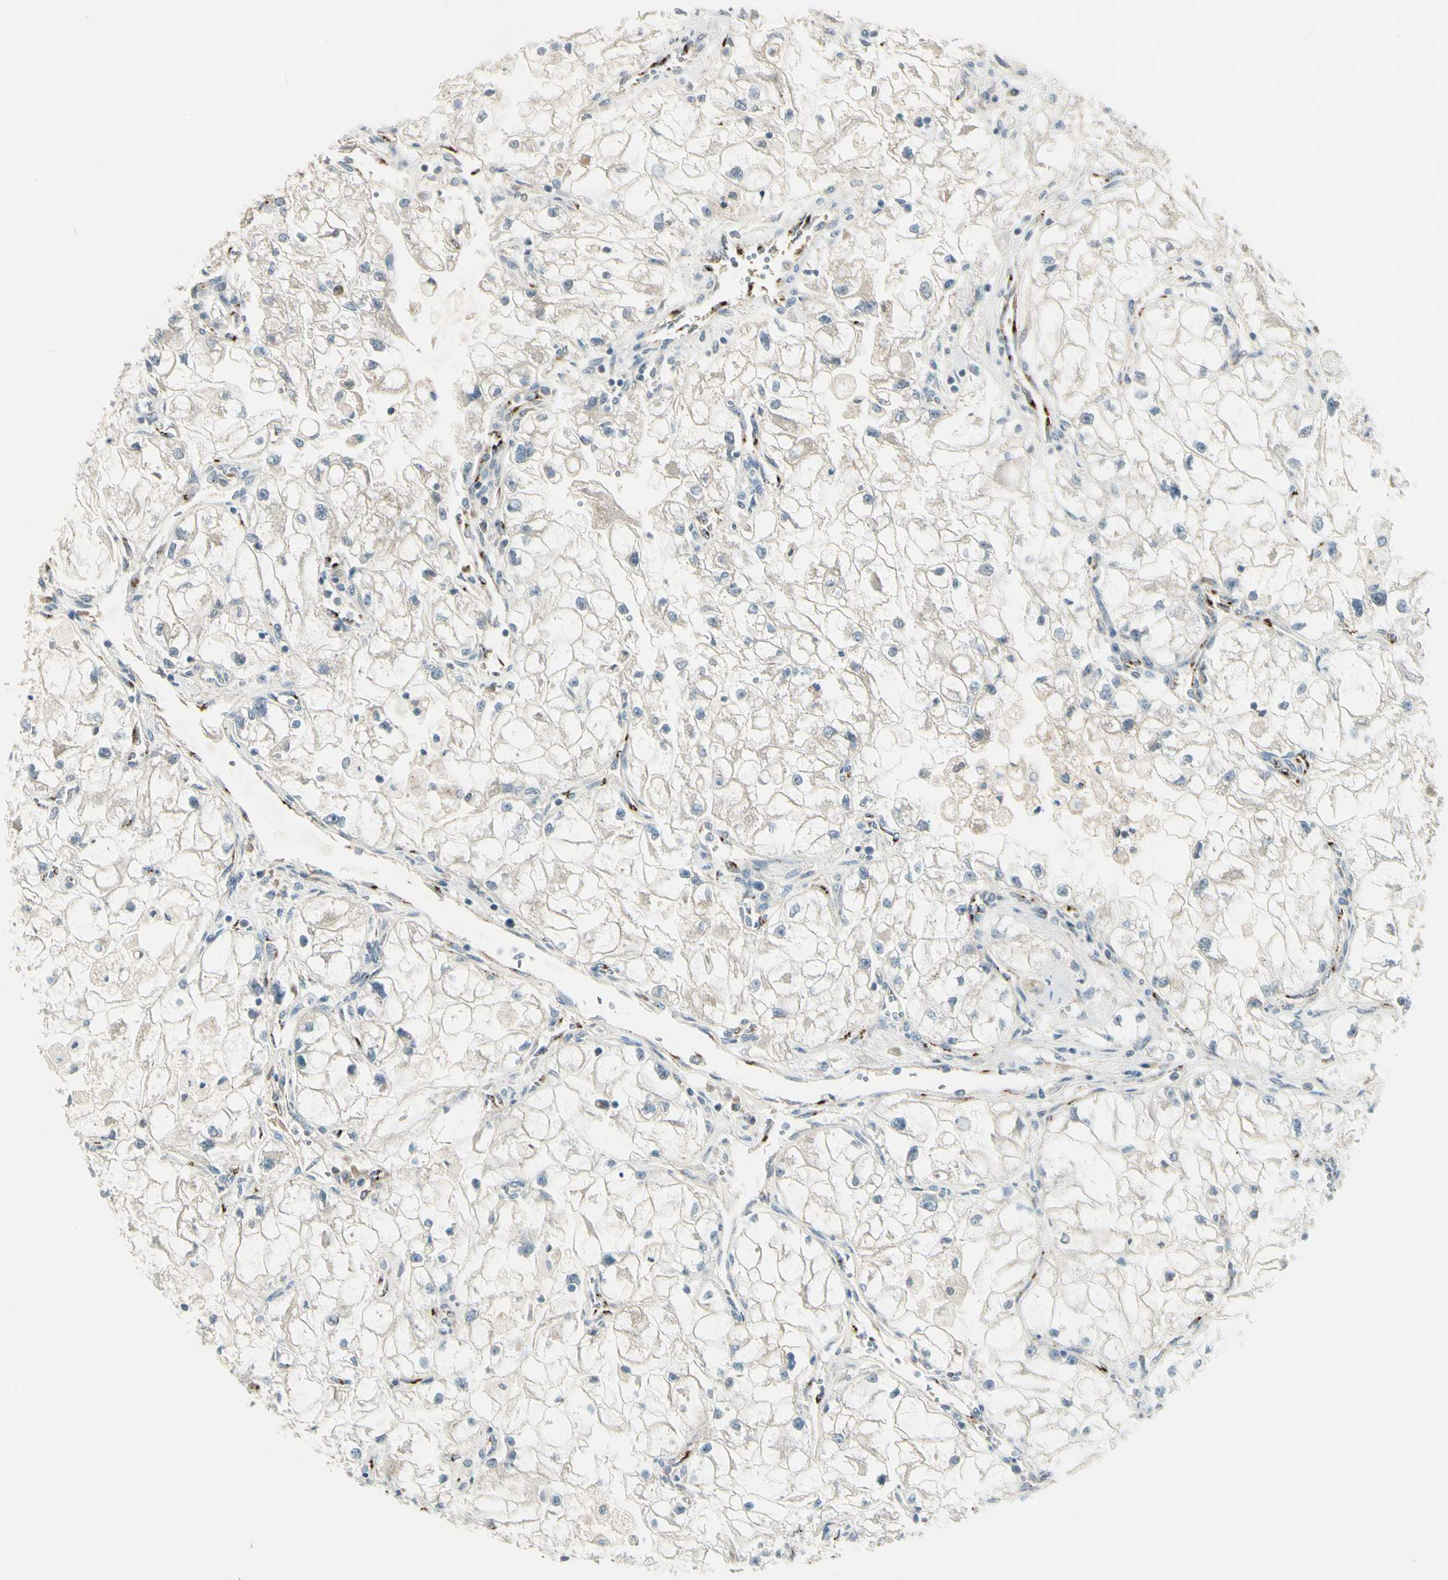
{"staining": {"intensity": "weak", "quantity": "<25%", "location": "cytoplasmic/membranous"}, "tissue": "renal cancer", "cell_type": "Tumor cells", "image_type": "cancer", "snomed": [{"axis": "morphology", "description": "Adenocarcinoma, NOS"}, {"axis": "topography", "description": "Kidney"}], "caption": "Renal cancer was stained to show a protein in brown. There is no significant staining in tumor cells.", "gene": "MANSC1", "patient": {"sex": "female", "age": 70}}